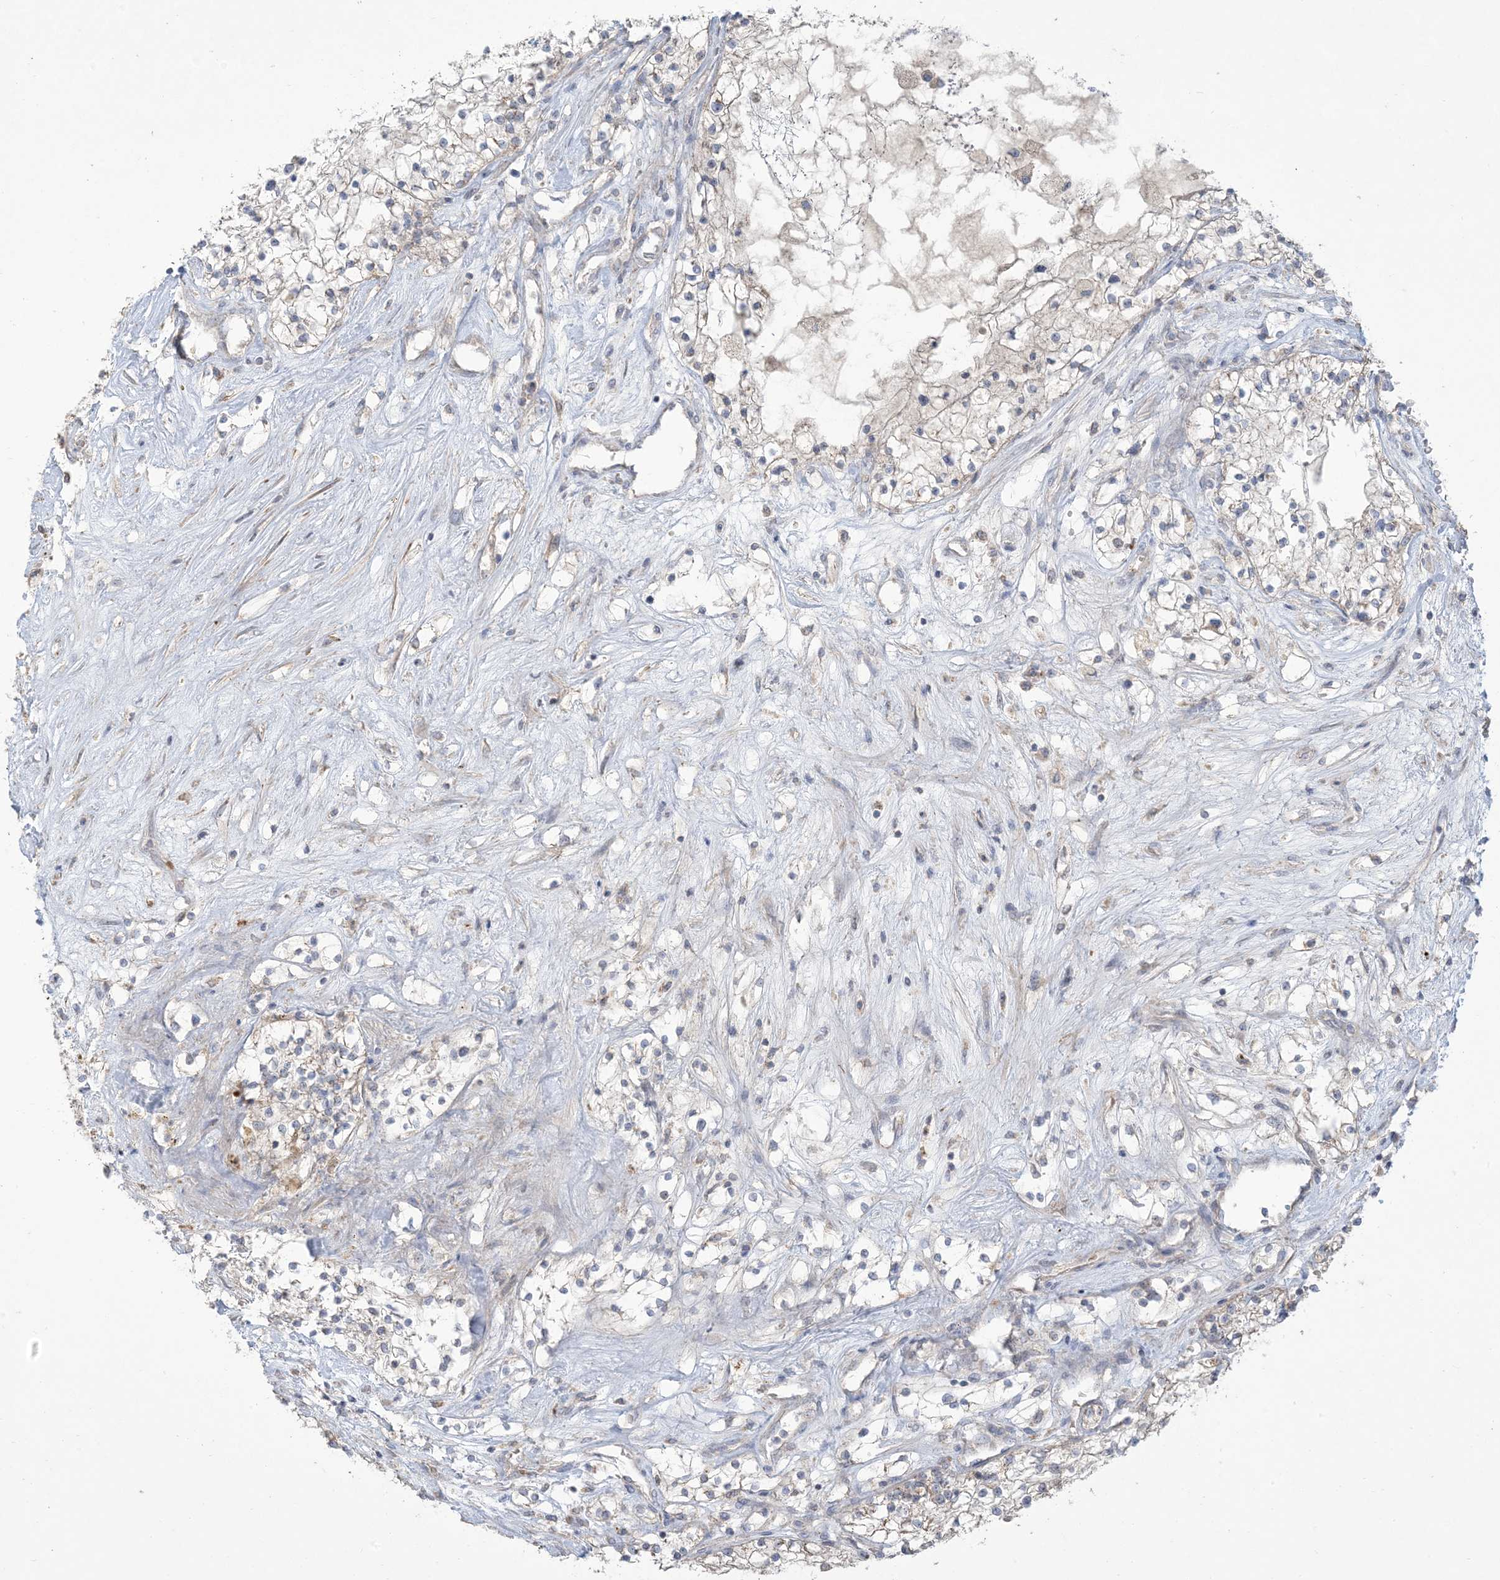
{"staining": {"intensity": "negative", "quantity": "none", "location": "none"}, "tissue": "renal cancer", "cell_type": "Tumor cells", "image_type": "cancer", "snomed": [{"axis": "morphology", "description": "Normal tissue, NOS"}, {"axis": "morphology", "description": "Adenocarcinoma, NOS"}, {"axis": "topography", "description": "Kidney"}], "caption": "The photomicrograph exhibits no staining of tumor cells in renal cancer (adenocarcinoma). (DAB IHC visualized using brightfield microscopy, high magnification).", "gene": "KLHL18", "patient": {"sex": "male", "age": 68}}